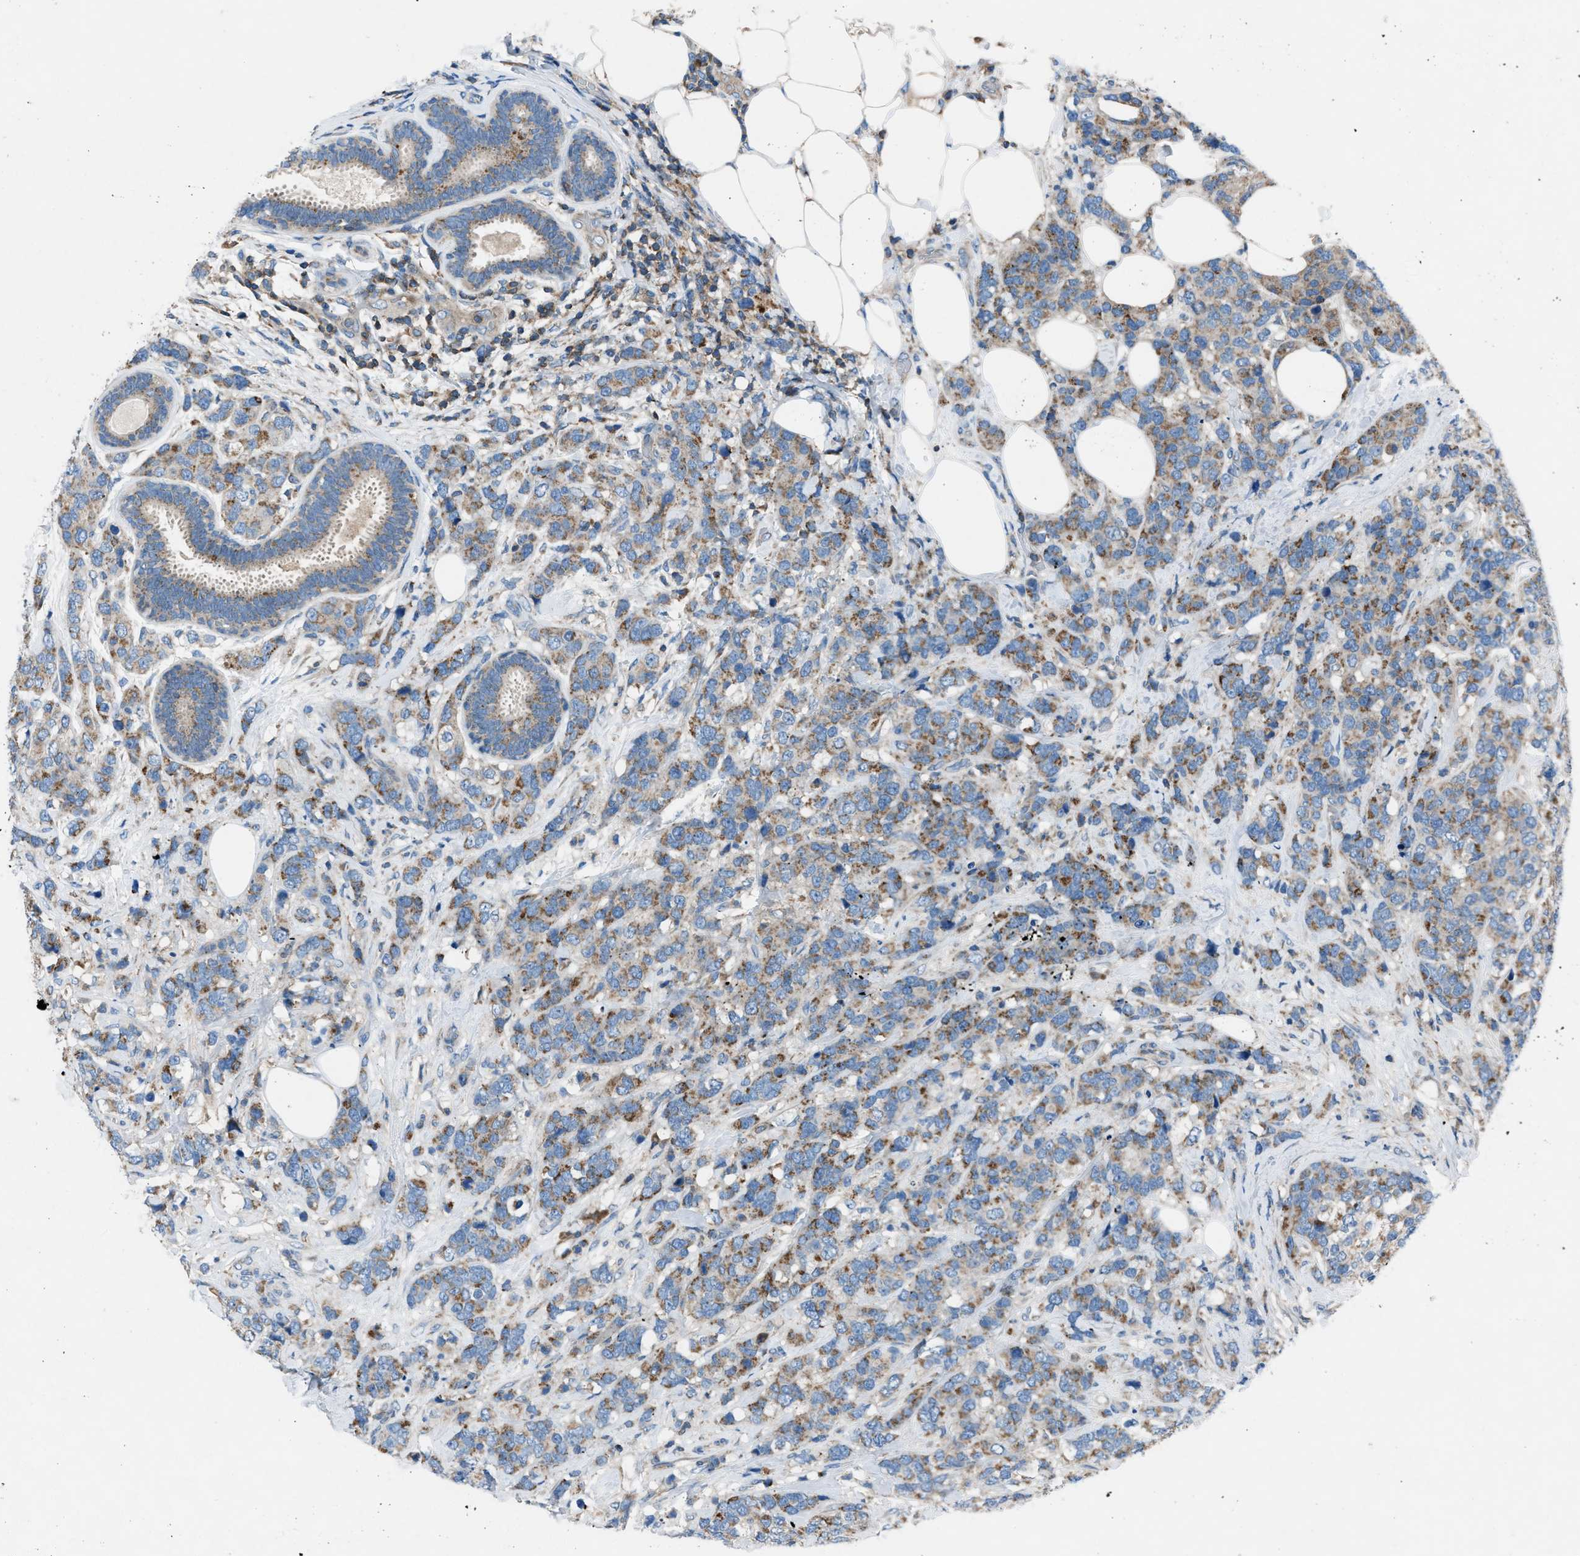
{"staining": {"intensity": "moderate", "quantity": ">75%", "location": "cytoplasmic/membranous"}, "tissue": "breast cancer", "cell_type": "Tumor cells", "image_type": "cancer", "snomed": [{"axis": "morphology", "description": "Lobular carcinoma"}, {"axis": "topography", "description": "Breast"}], "caption": "Breast cancer (lobular carcinoma) stained with a brown dye reveals moderate cytoplasmic/membranous positive staining in about >75% of tumor cells.", "gene": "GRK6", "patient": {"sex": "female", "age": 59}}